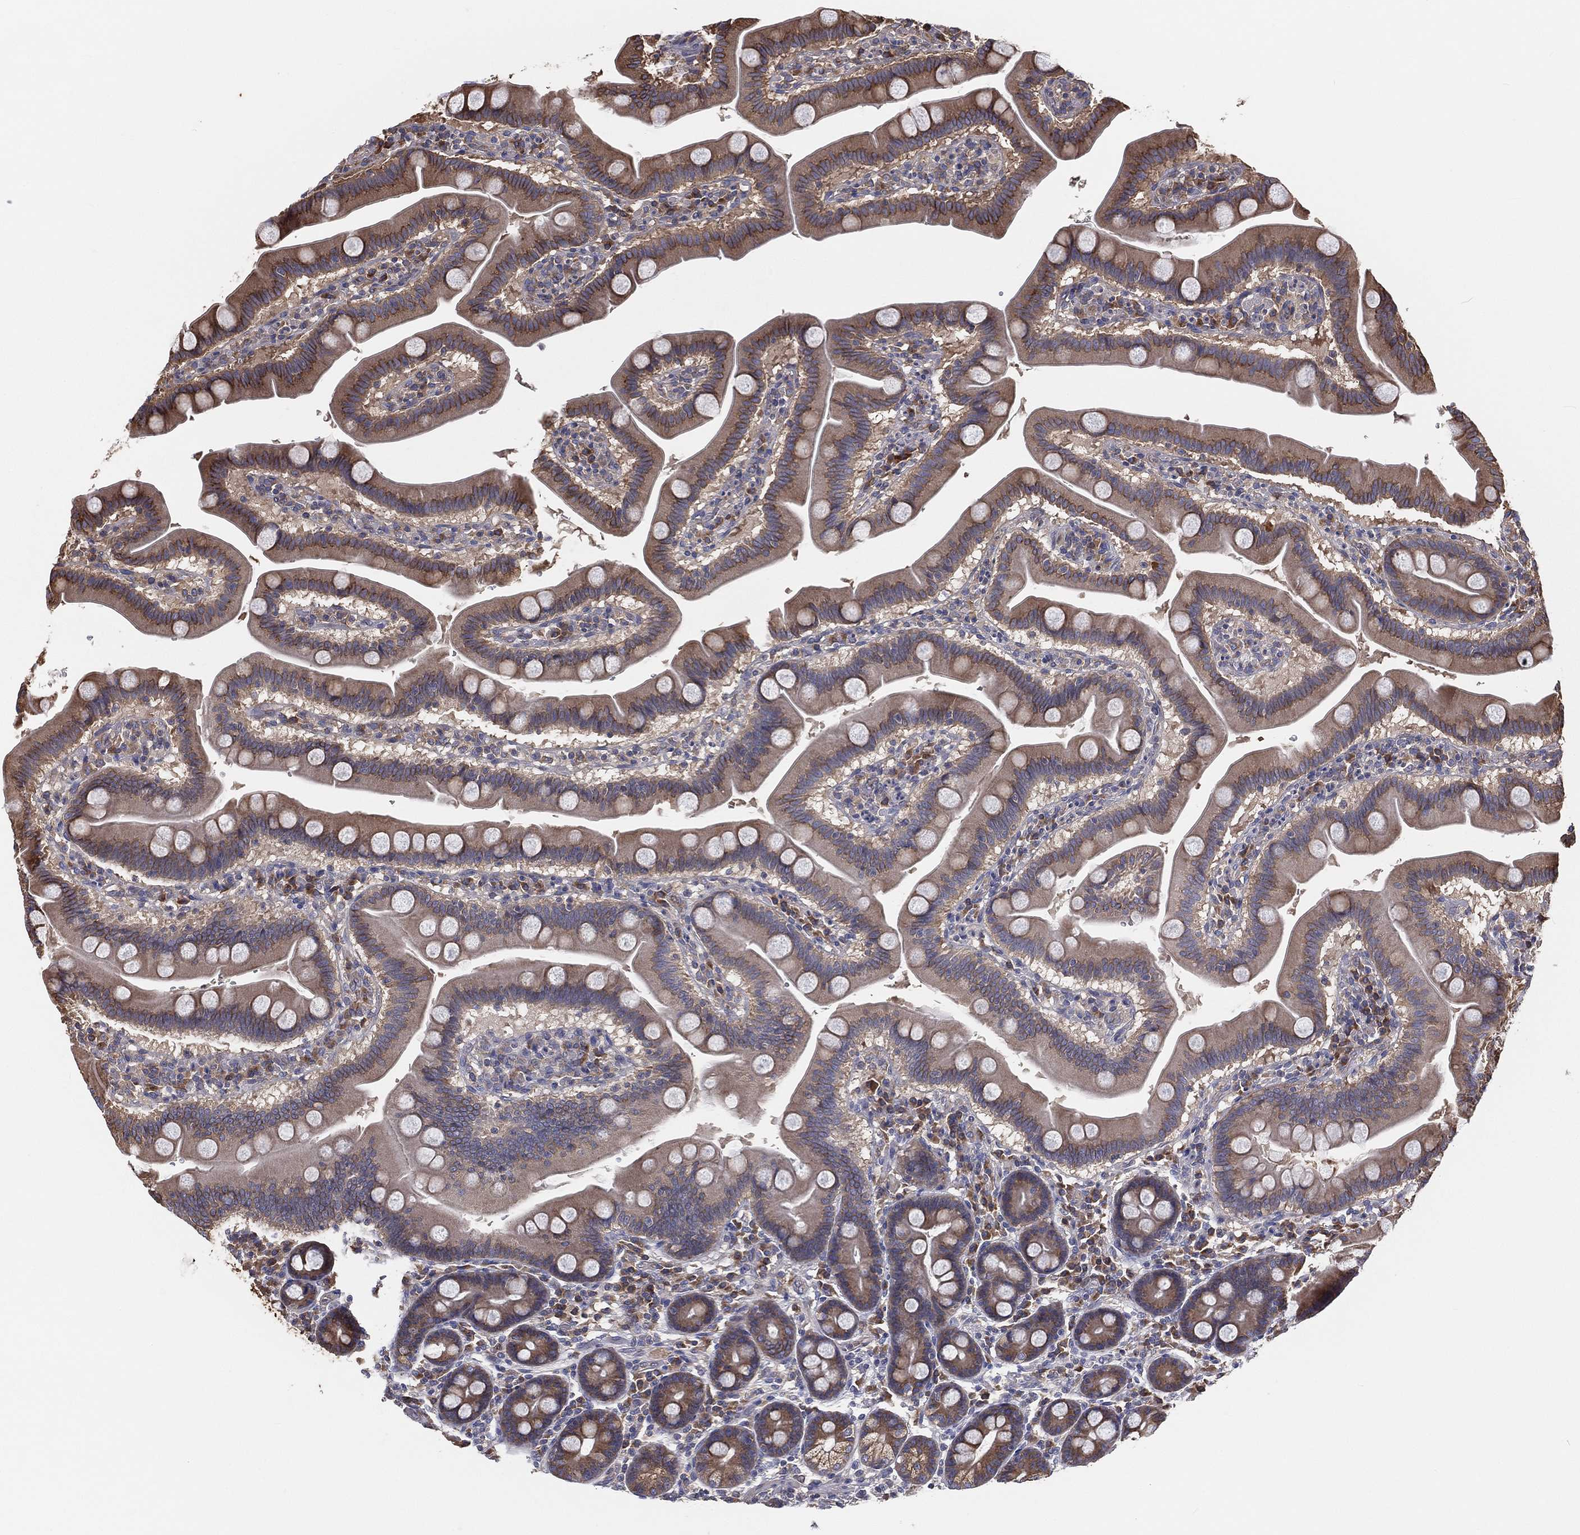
{"staining": {"intensity": "moderate", "quantity": "25%-75%", "location": "cytoplasmic/membranous"}, "tissue": "duodenum", "cell_type": "Glandular cells", "image_type": "normal", "snomed": [{"axis": "morphology", "description": "Normal tissue, NOS"}, {"axis": "topography", "description": "Duodenum"}], "caption": "The image shows staining of unremarkable duodenum, revealing moderate cytoplasmic/membranous protein staining (brown color) within glandular cells. (IHC, brightfield microscopy, high magnification).", "gene": "EIF2B5", "patient": {"sex": "male", "age": 59}}